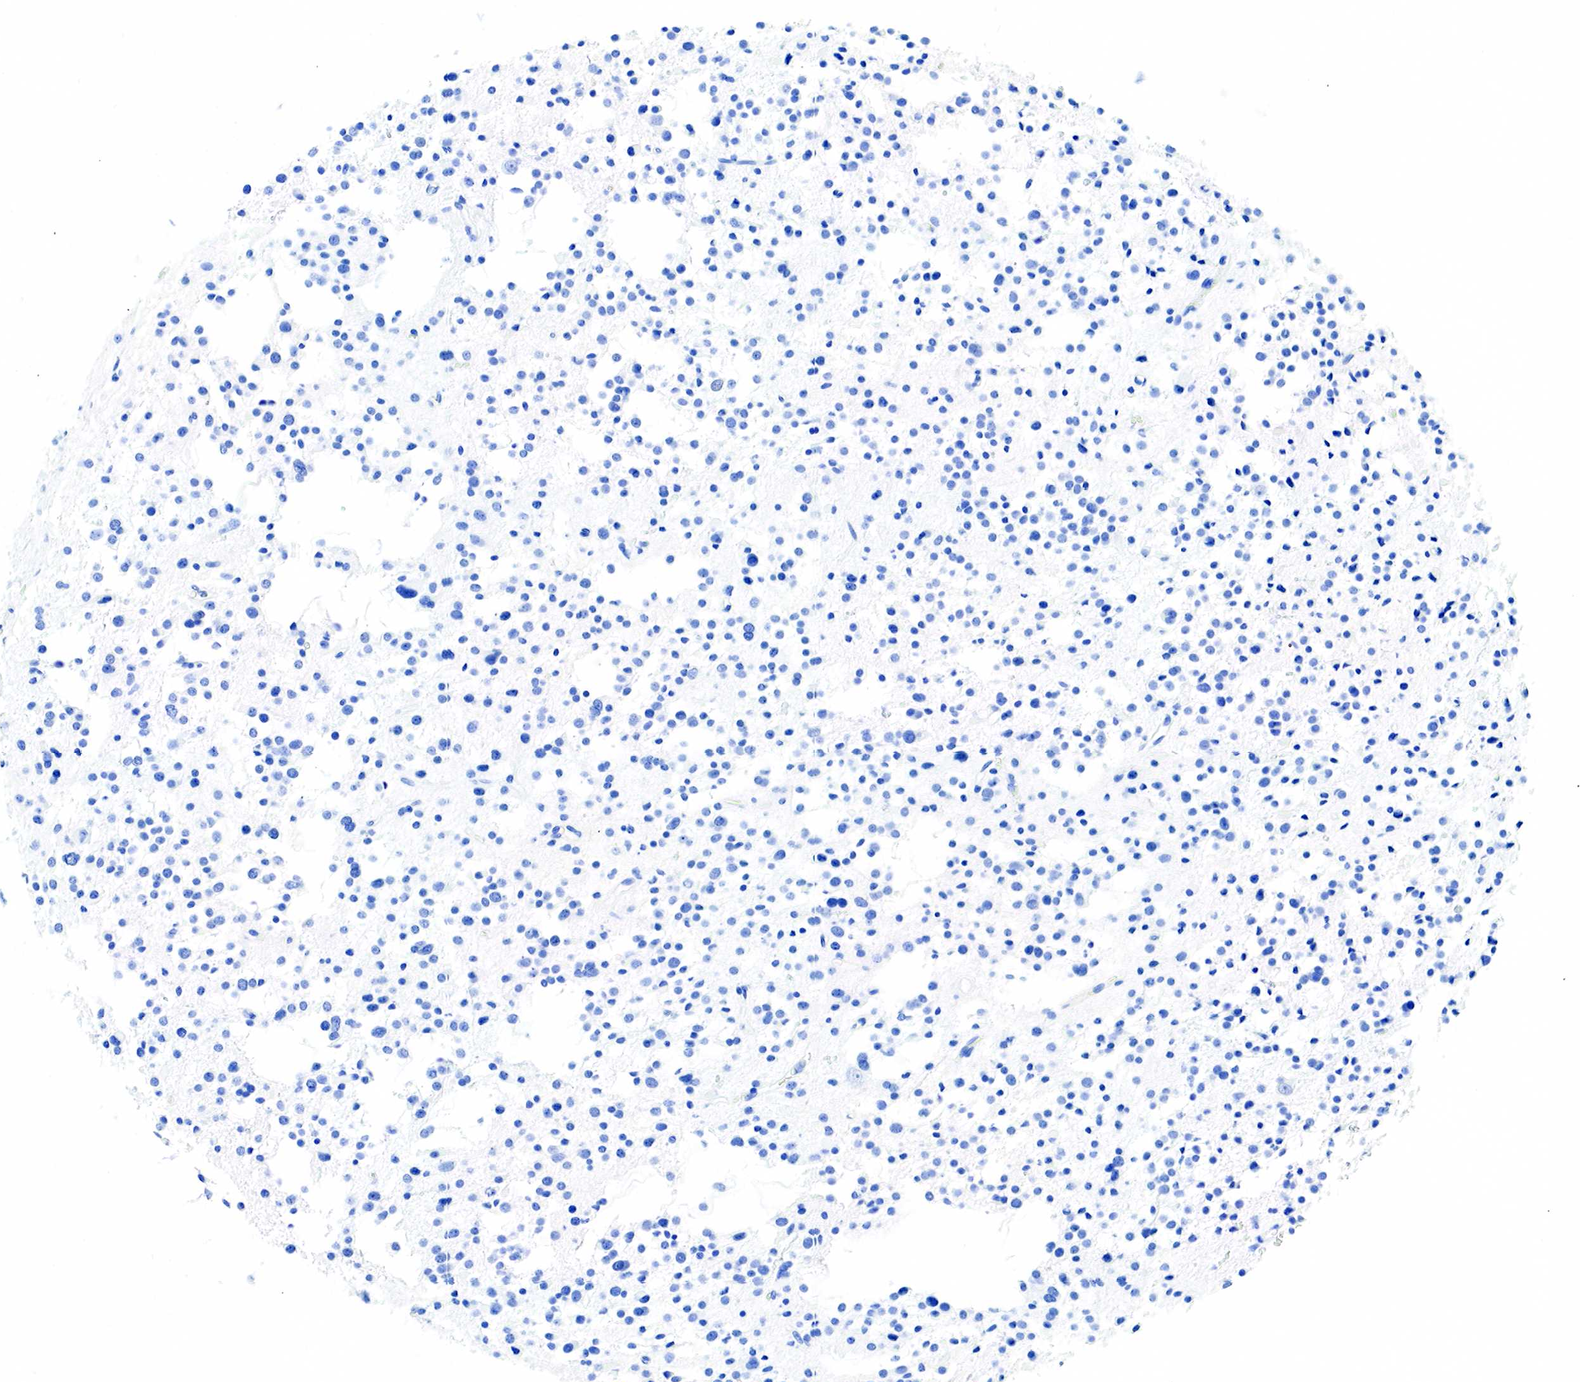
{"staining": {"intensity": "negative", "quantity": "none", "location": "none"}, "tissue": "glioma", "cell_type": "Tumor cells", "image_type": "cancer", "snomed": [{"axis": "morphology", "description": "Glioma, malignant, Low grade"}, {"axis": "topography", "description": "Brain"}], "caption": "IHC of malignant glioma (low-grade) shows no staining in tumor cells.", "gene": "KRT7", "patient": {"sex": "female", "age": 36}}